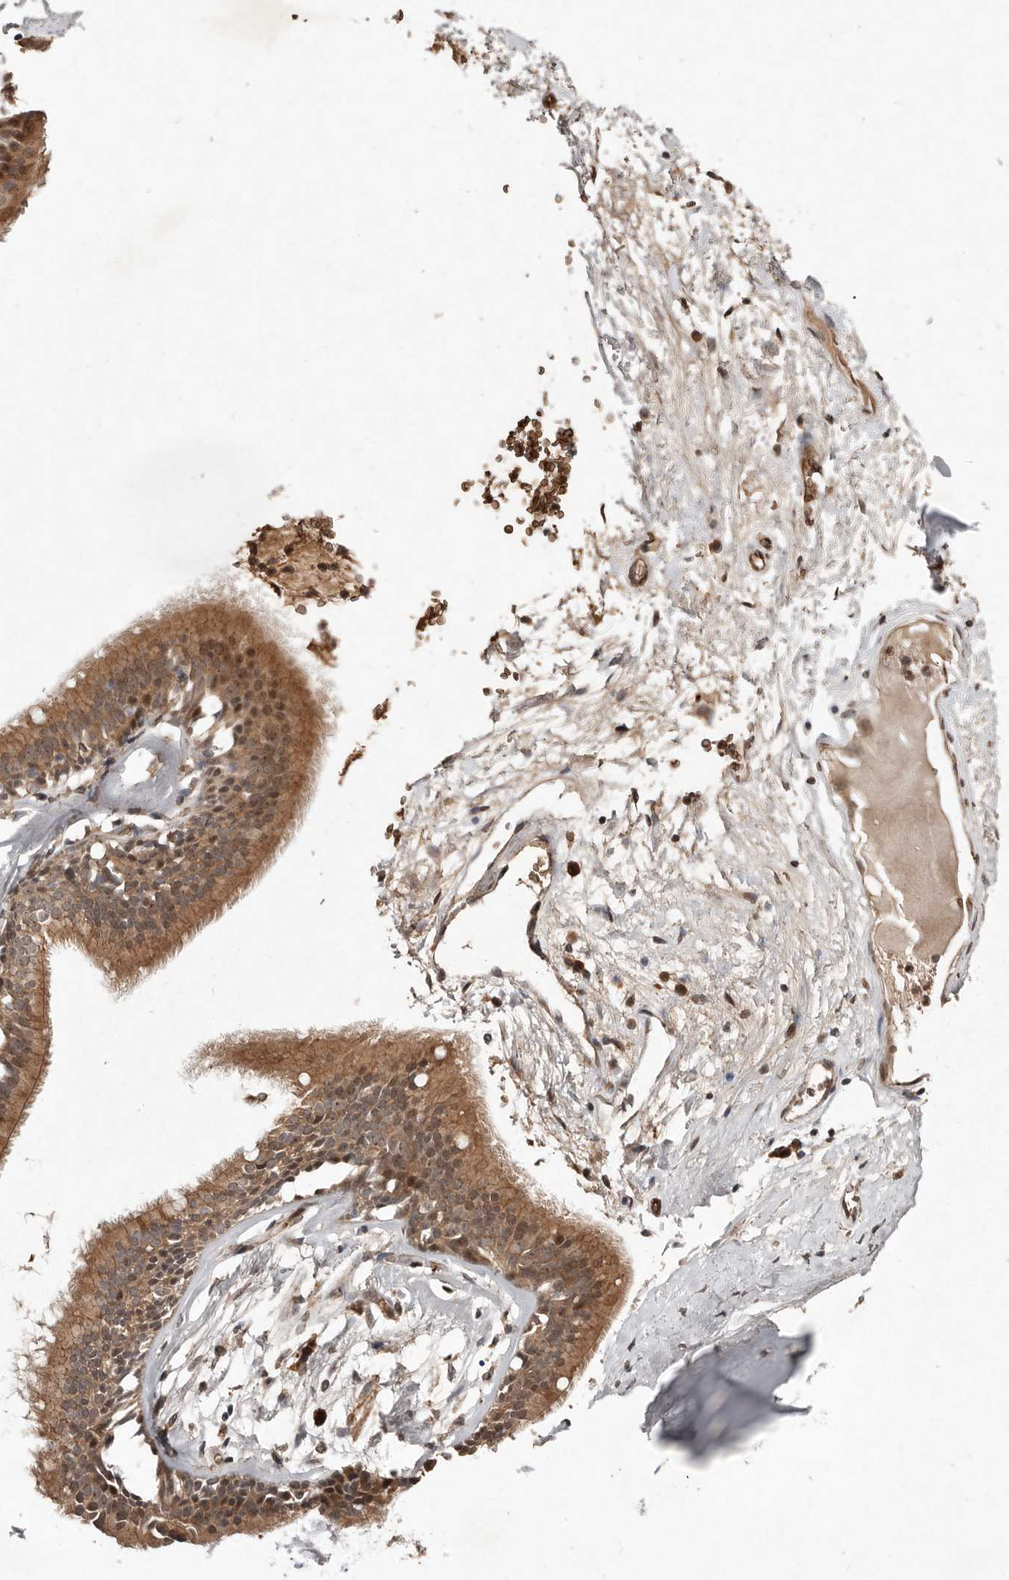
{"staining": {"intensity": "moderate", "quantity": ">75%", "location": "nuclear"}, "tissue": "adipose tissue", "cell_type": "Adipocytes", "image_type": "normal", "snomed": [{"axis": "morphology", "description": "Normal tissue, NOS"}, {"axis": "topography", "description": "Cartilage tissue"}], "caption": "The histopathology image demonstrates immunohistochemical staining of normal adipose tissue. There is moderate nuclear expression is appreciated in about >75% of adipocytes. Using DAB (brown) and hematoxylin (blue) stains, captured at high magnification using brightfield microscopy.", "gene": "DIP2C", "patient": {"sex": "female", "age": 63}}